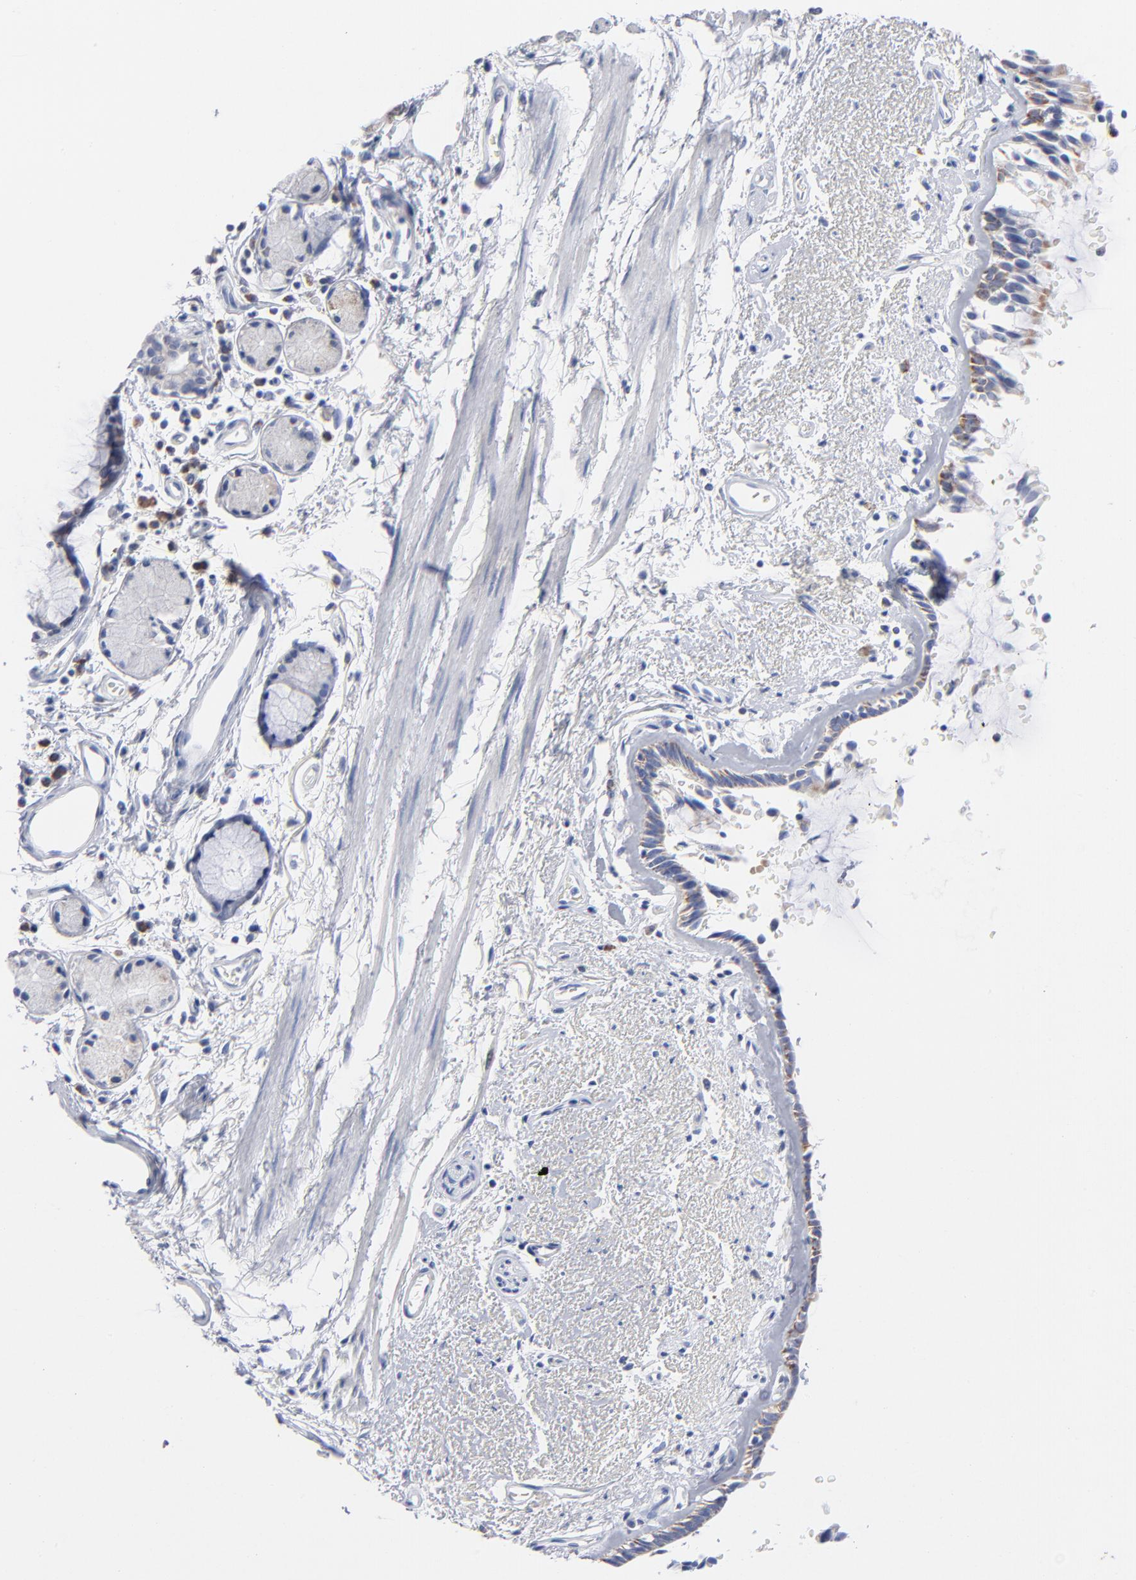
{"staining": {"intensity": "negative", "quantity": "none", "location": "none"}, "tissue": "bronchus", "cell_type": "Respiratory epithelial cells", "image_type": "normal", "snomed": [{"axis": "morphology", "description": "Normal tissue, NOS"}, {"axis": "morphology", "description": "Adenocarcinoma, NOS"}, {"axis": "topography", "description": "Bronchus"}, {"axis": "topography", "description": "Lung"}], "caption": "The IHC histopathology image has no significant staining in respiratory epithelial cells of bronchus.", "gene": "CHCHD10", "patient": {"sex": "male", "age": 71}}